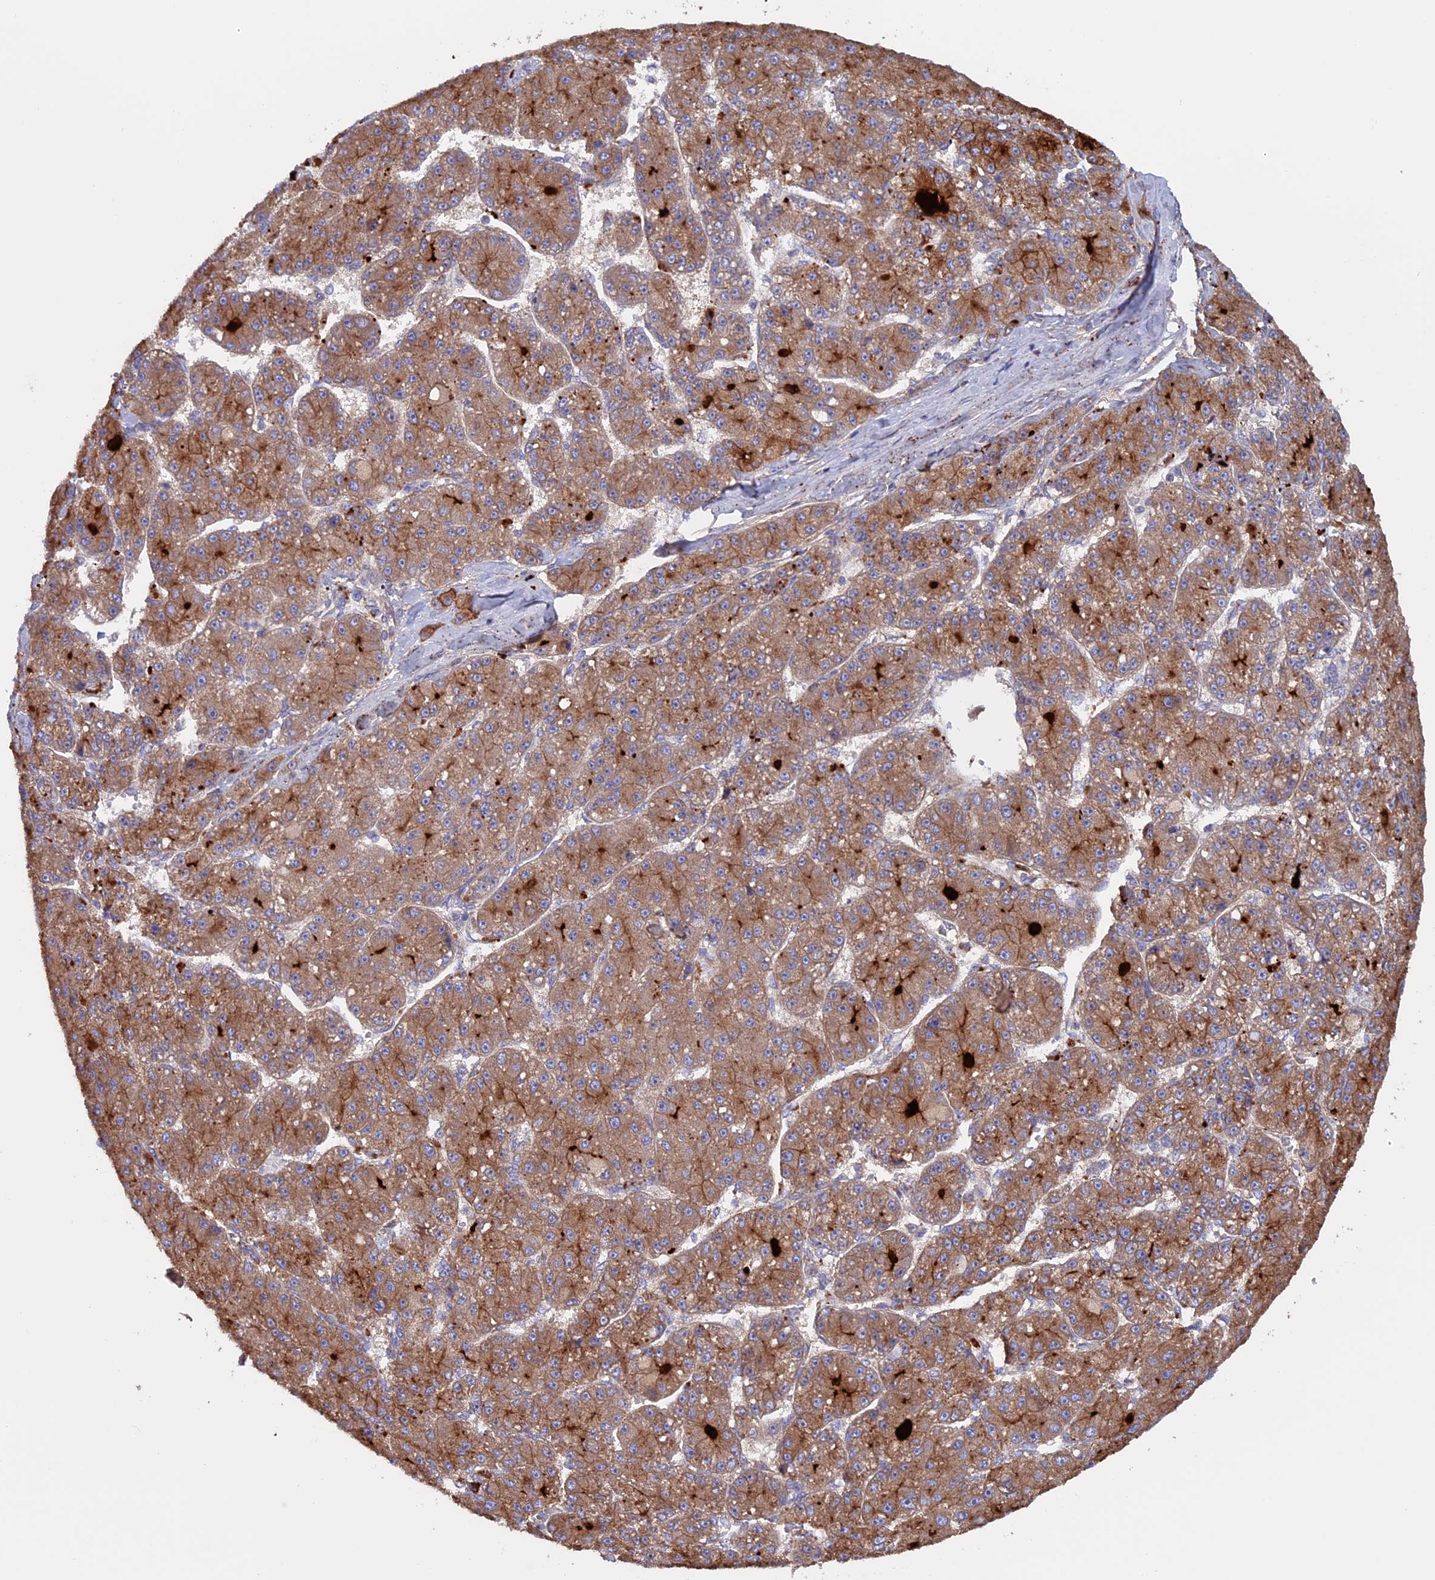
{"staining": {"intensity": "moderate", "quantity": ">75%", "location": "cytoplasmic/membranous"}, "tissue": "liver cancer", "cell_type": "Tumor cells", "image_type": "cancer", "snomed": [{"axis": "morphology", "description": "Carcinoma, Hepatocellular, NOS"}, {"axis": "topography", "description": "Liver"}], "caption": "Moderate cytoplasmic/membranous staining is seen in about >75% of tumor cells in liver cancer.", "gene": "PTPN9", "patient": {"sex": "male", "age": 67}}